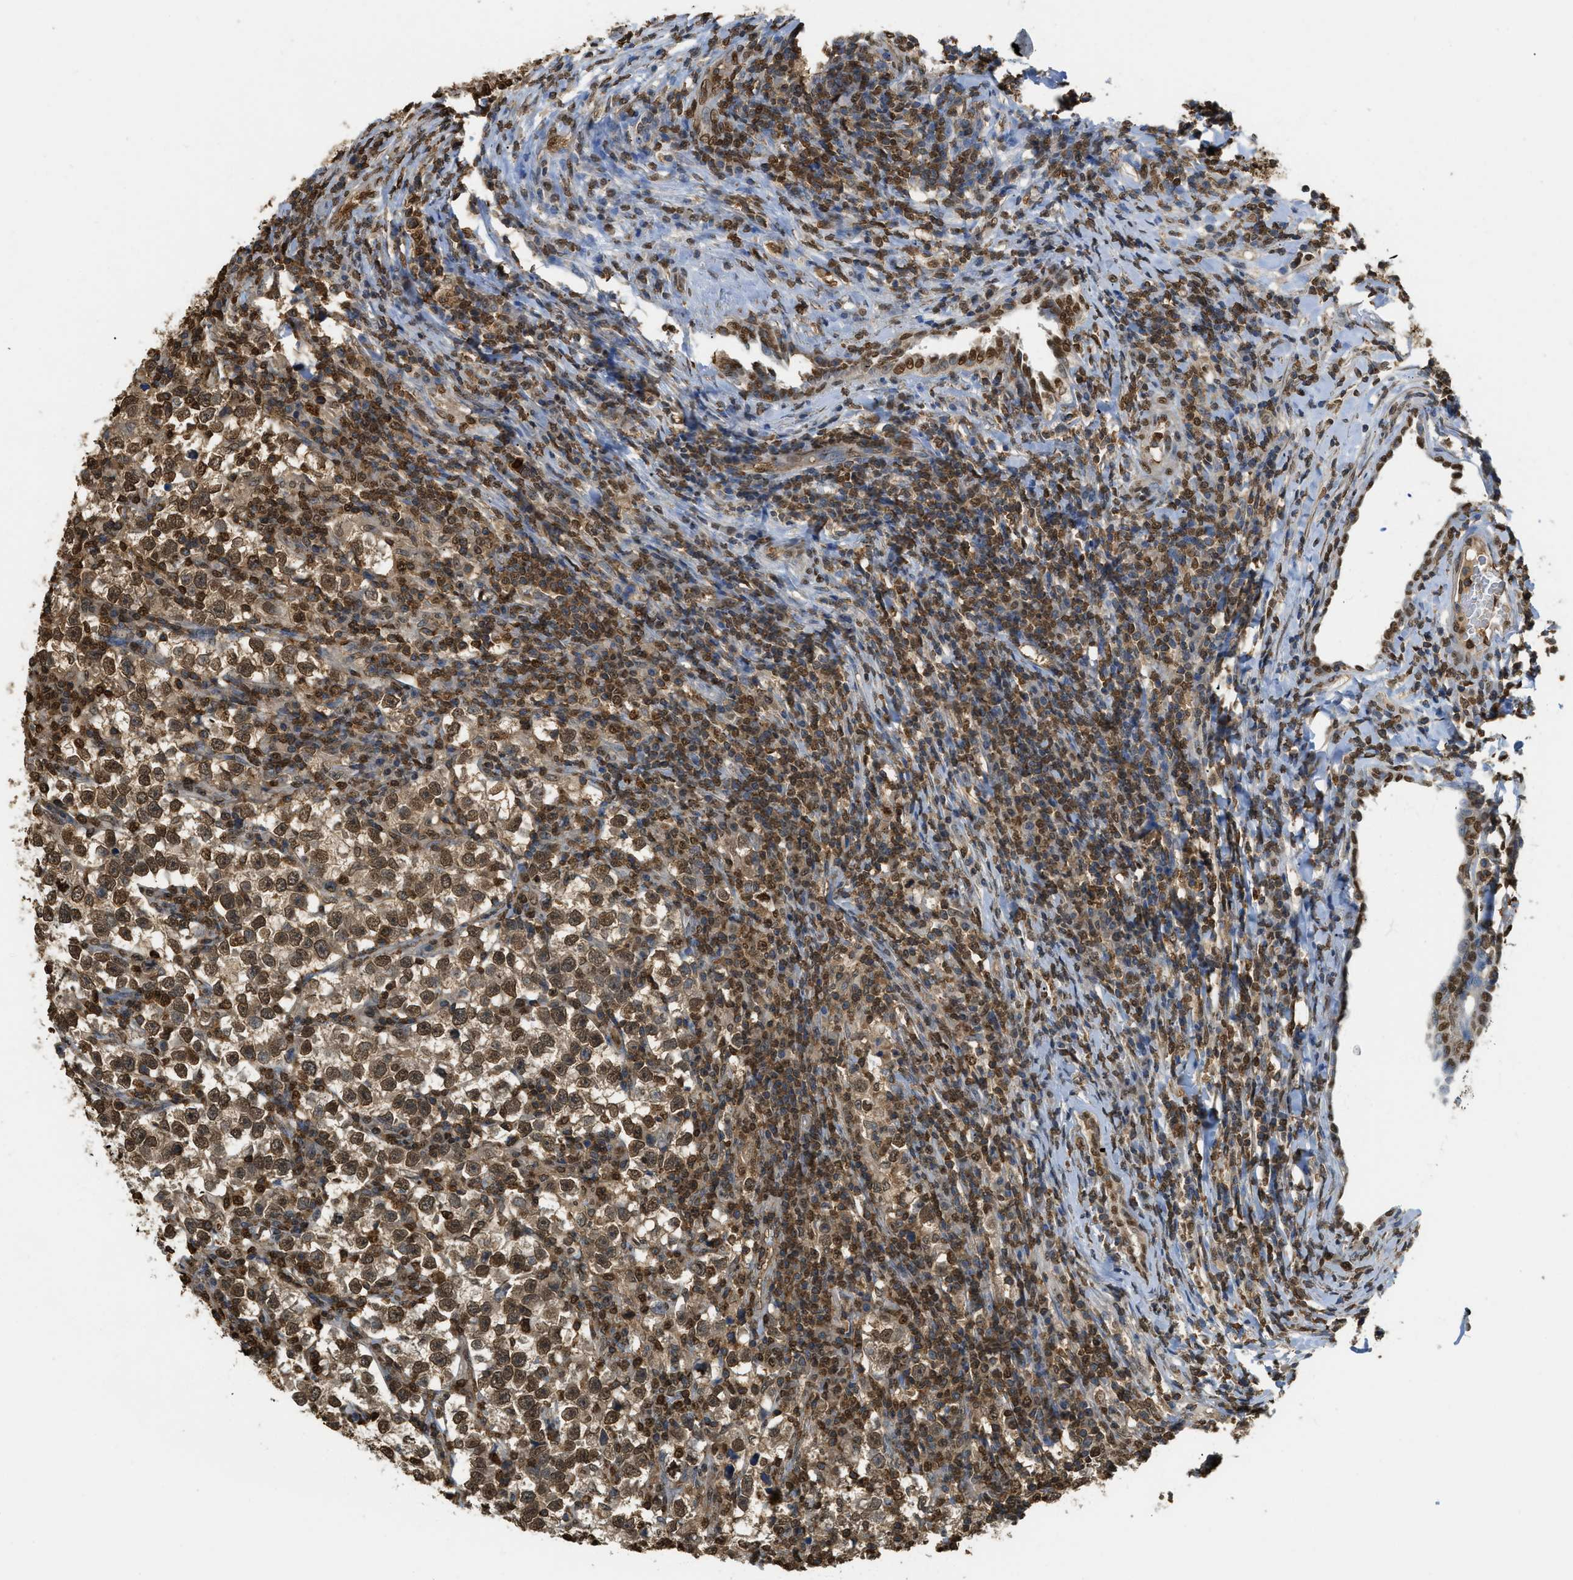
{"staining": {"intensity": "moderate", "quantity": ">75%", "location": "cytoplasmic/membranous,nuclear"}, "tissue": "testis cancer", "cell_type": "Tumor cells", "image_type": "cancer", "snomed": [{"axis": "morphology", "description": "Normal tissue, NOS"}, {"axis": "morphology", "description": "Seminoma, NOS"}, {"axis": "topography", "description": "Testis"}], "caption": "Human seminoma (testis) stained for a protein (brown) displays moderate cytoplasmic/membranous and nuclear positive positivity in about >75% of tumor cells.", "gene": "NR5A2", "patient": {"sex": "male", "age": 43}}